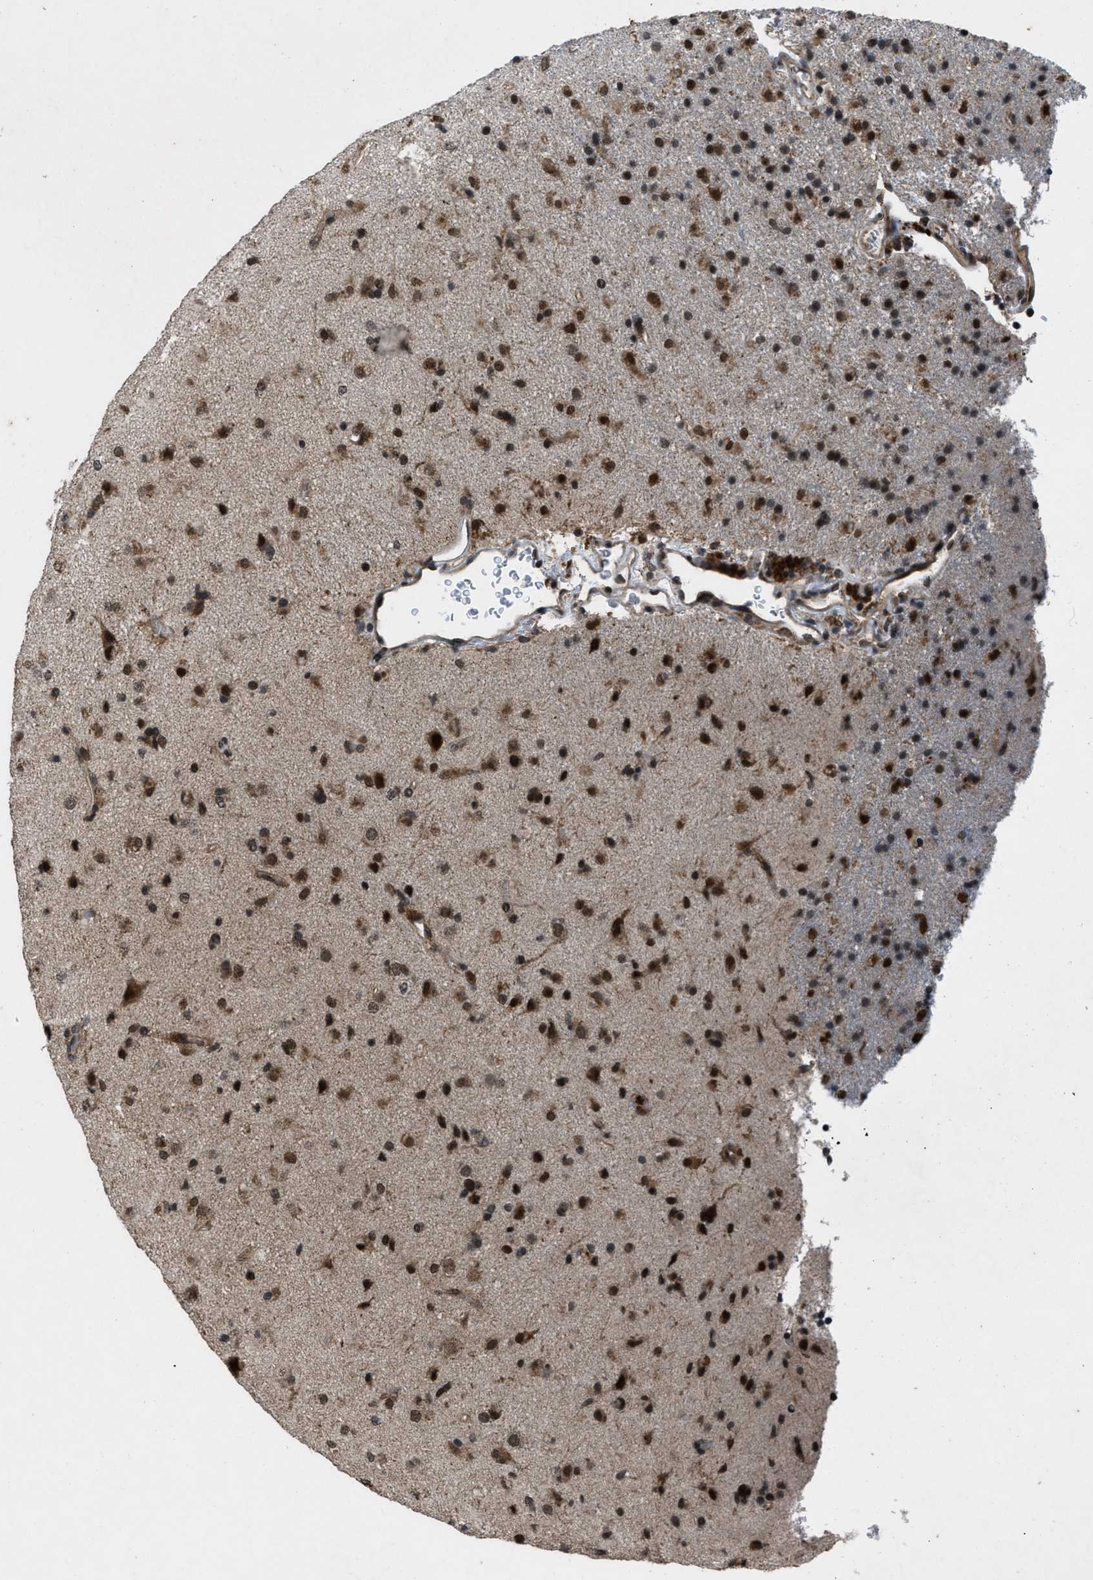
{"staining": {"intensity": "strong", "quantity": ">75%", "location": "cytoplasmic/membranous,nuclear"}, "tissue": "glioma", "cell_type": "Tumor cells", "image_type": "cancer", "snomed": [{"axis": "morphology", "description": "Glioma, malignant, Low grade"}, {"axis": "topography", "description": "Brain"}], "caption": "Glioma stained for a protein (brown) demonstrates strong cytoplasmic/membranous and nuclear positive positivity in about >75% of tumor cells.", "gene": "ZNHIT1", "patient": {"sex": "male", "age": 65}}